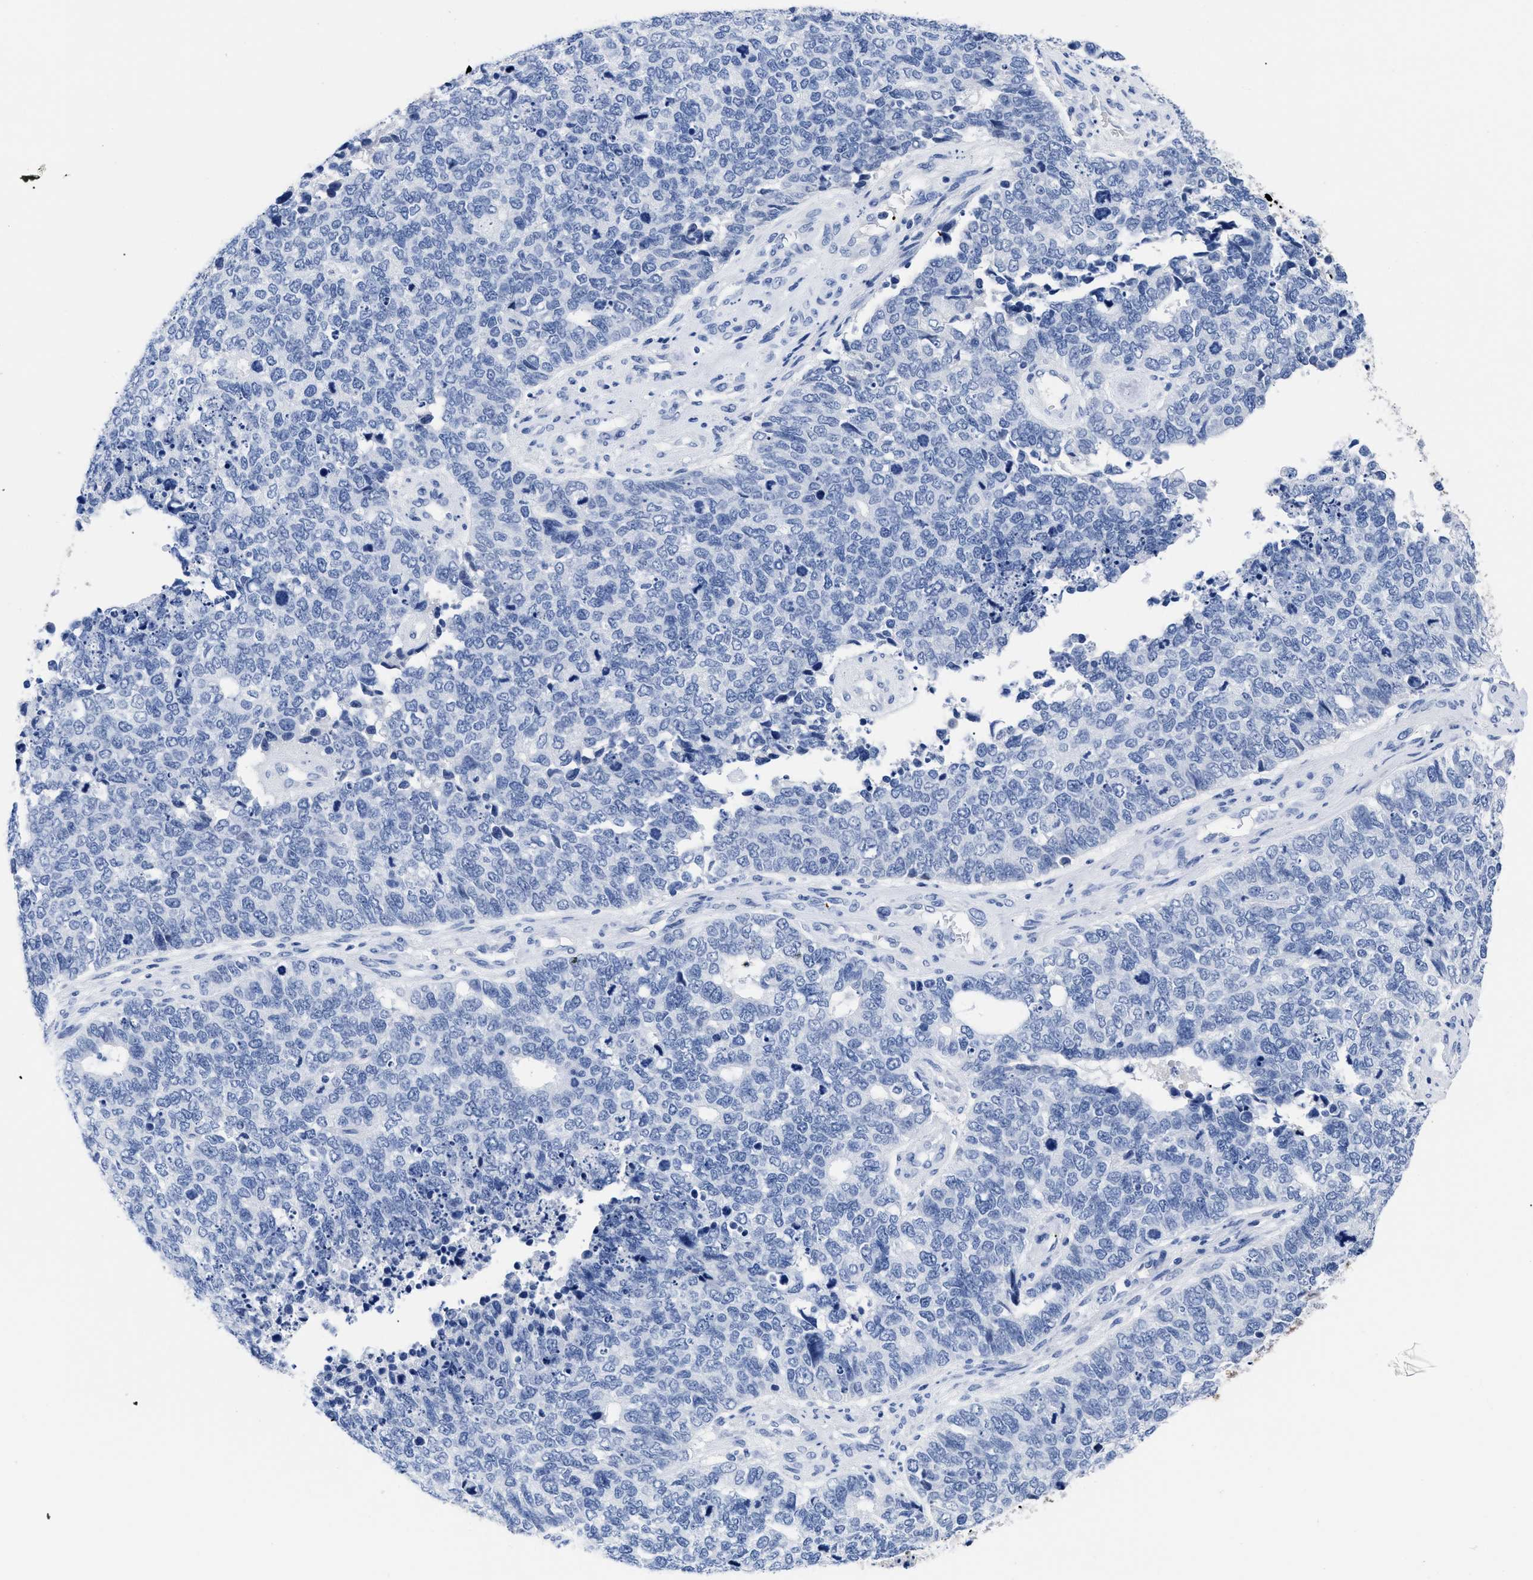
{"staining": {"intensity": "negative", "quantity": "none", "location": "none"}, "tissue": "cervical cancer", "cell_type": "Tumor cells", "image_type": "cancer", "snomed": [{"axis": "morphology", "description": "Squamous cell carcinoma, NOS"}, {"axis": "topography", "description": "Cervix"}], "caption": "High magnification brightfield microscopy of cervical cancer stained with DAB (3,3'-diaminobenzidine) (brown) and counterstained with hematoxylin (blue): tumor cells show no significant positivity.", "gene": "TREML1", "patient": {"sex": "female", "age": 63}}